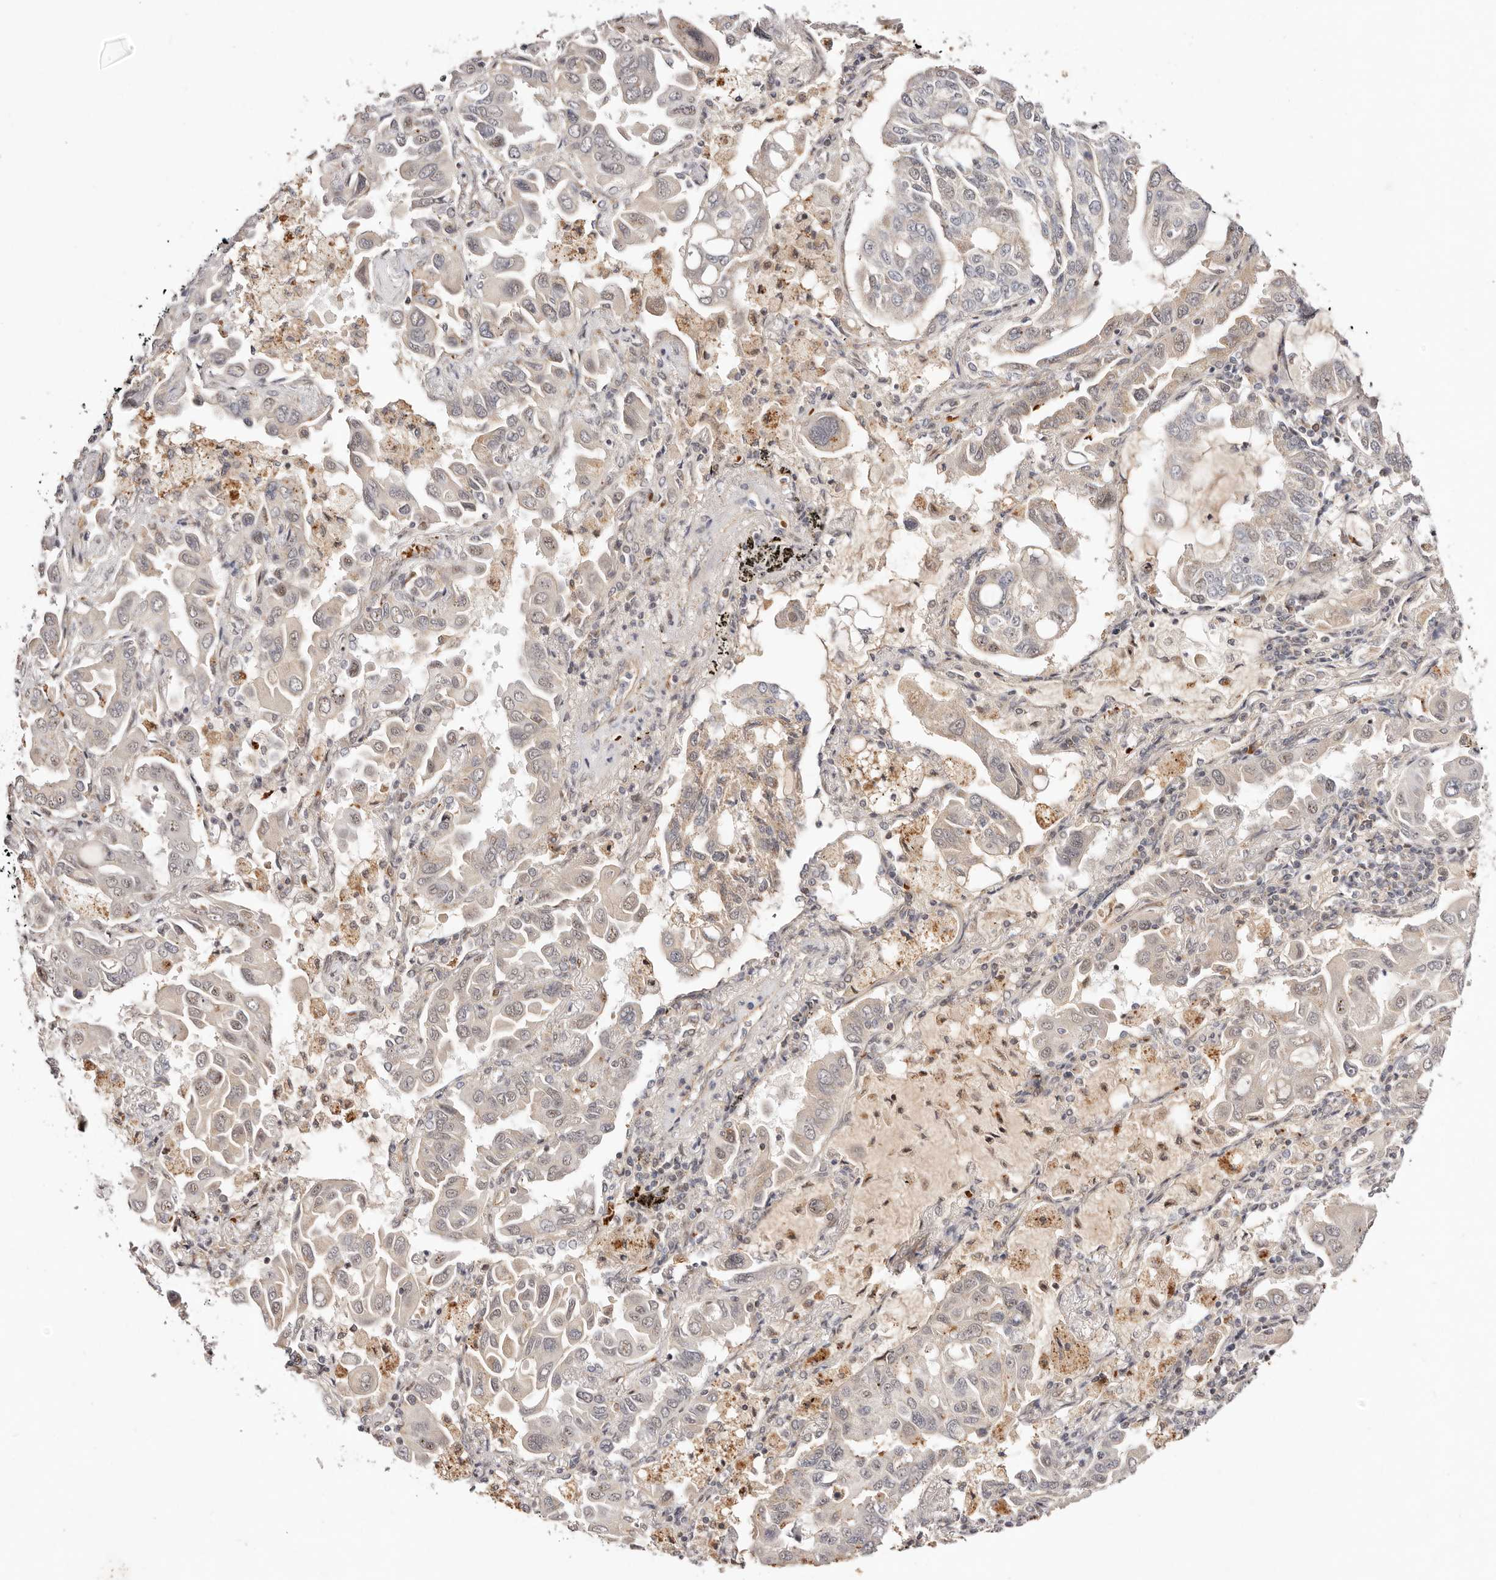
{"staining": {"intensity": "weak", "quantity": "<25%", "location": "nuclear"}, "tissue": "lung cancer", "cell_type": "Tumor cells", "image_type": "cancer", "snomed": [{"axis": "morphology", "description": "Adenocarcinoma, NOS"}, {"axis": "topography", "description": "Lung"}], "caption": "Immunohistochemistry (IHC) histopathology image of lung cancer stained for a protein (brown), which displays no positivity in tumor cells. Nuclei are stained in blue.", "gene": "WRN", "patient": {"sex": "male", "age": 64}}